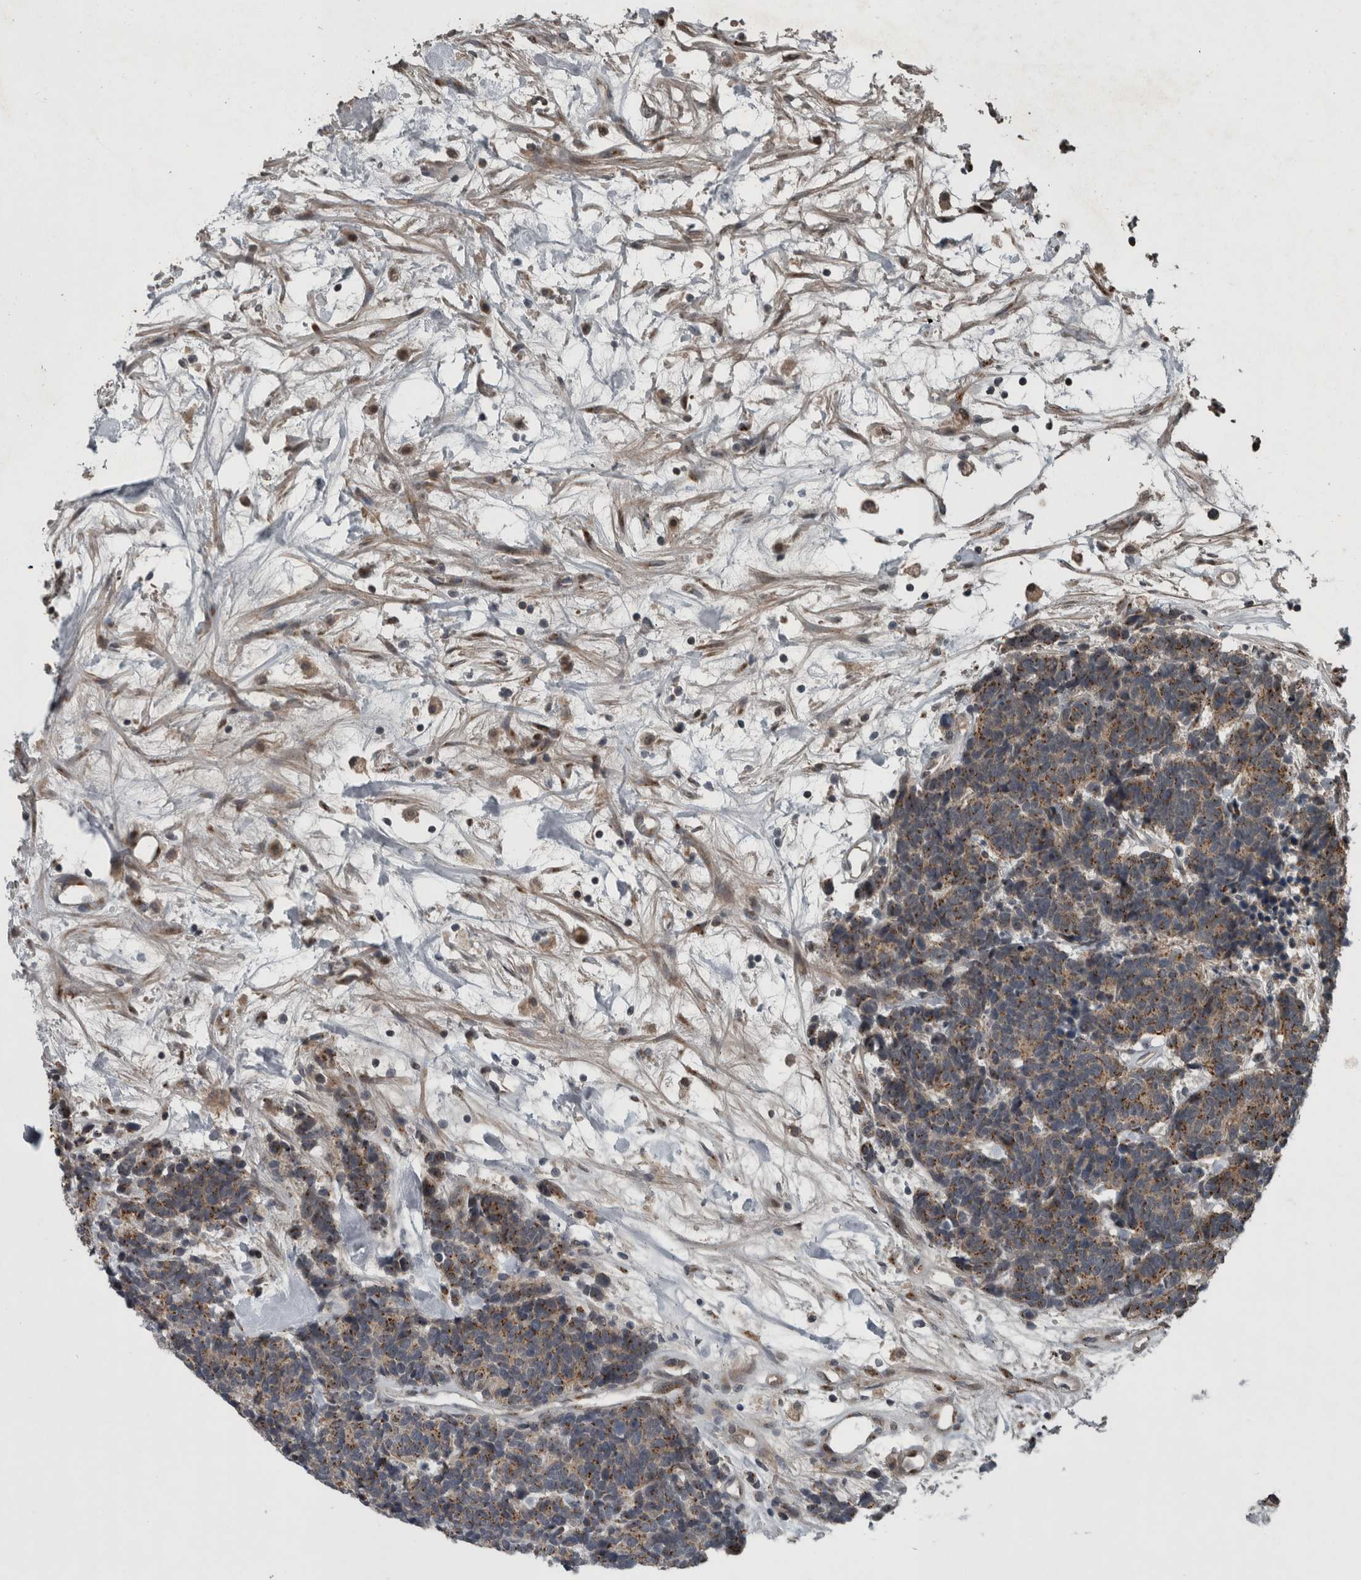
{"staining": {"intensity": "moderate", "quantity": "25%-75%", "location": "cytoplasmic/membranous"}, "tissue": "carcinoid", "cell_type": "Tumor cells", "image_type": "cancer", "snomed": [{"axis": "morphology", "description": "Carcinoma, NOS"}, {"axis": "morphology", "description": "Carcinoid, malignant, NOS"}, {"axis": "topography", "description": "Urinary bladder"}], "caption": "Carcinoma tissue shows moderate cytoplasmic/membranous expression in about 25%-75% of tumor cells, visualized by immunohistochemistry.", "gene": "ZNF345", "patient": {"sex": "male", "age": 57}}